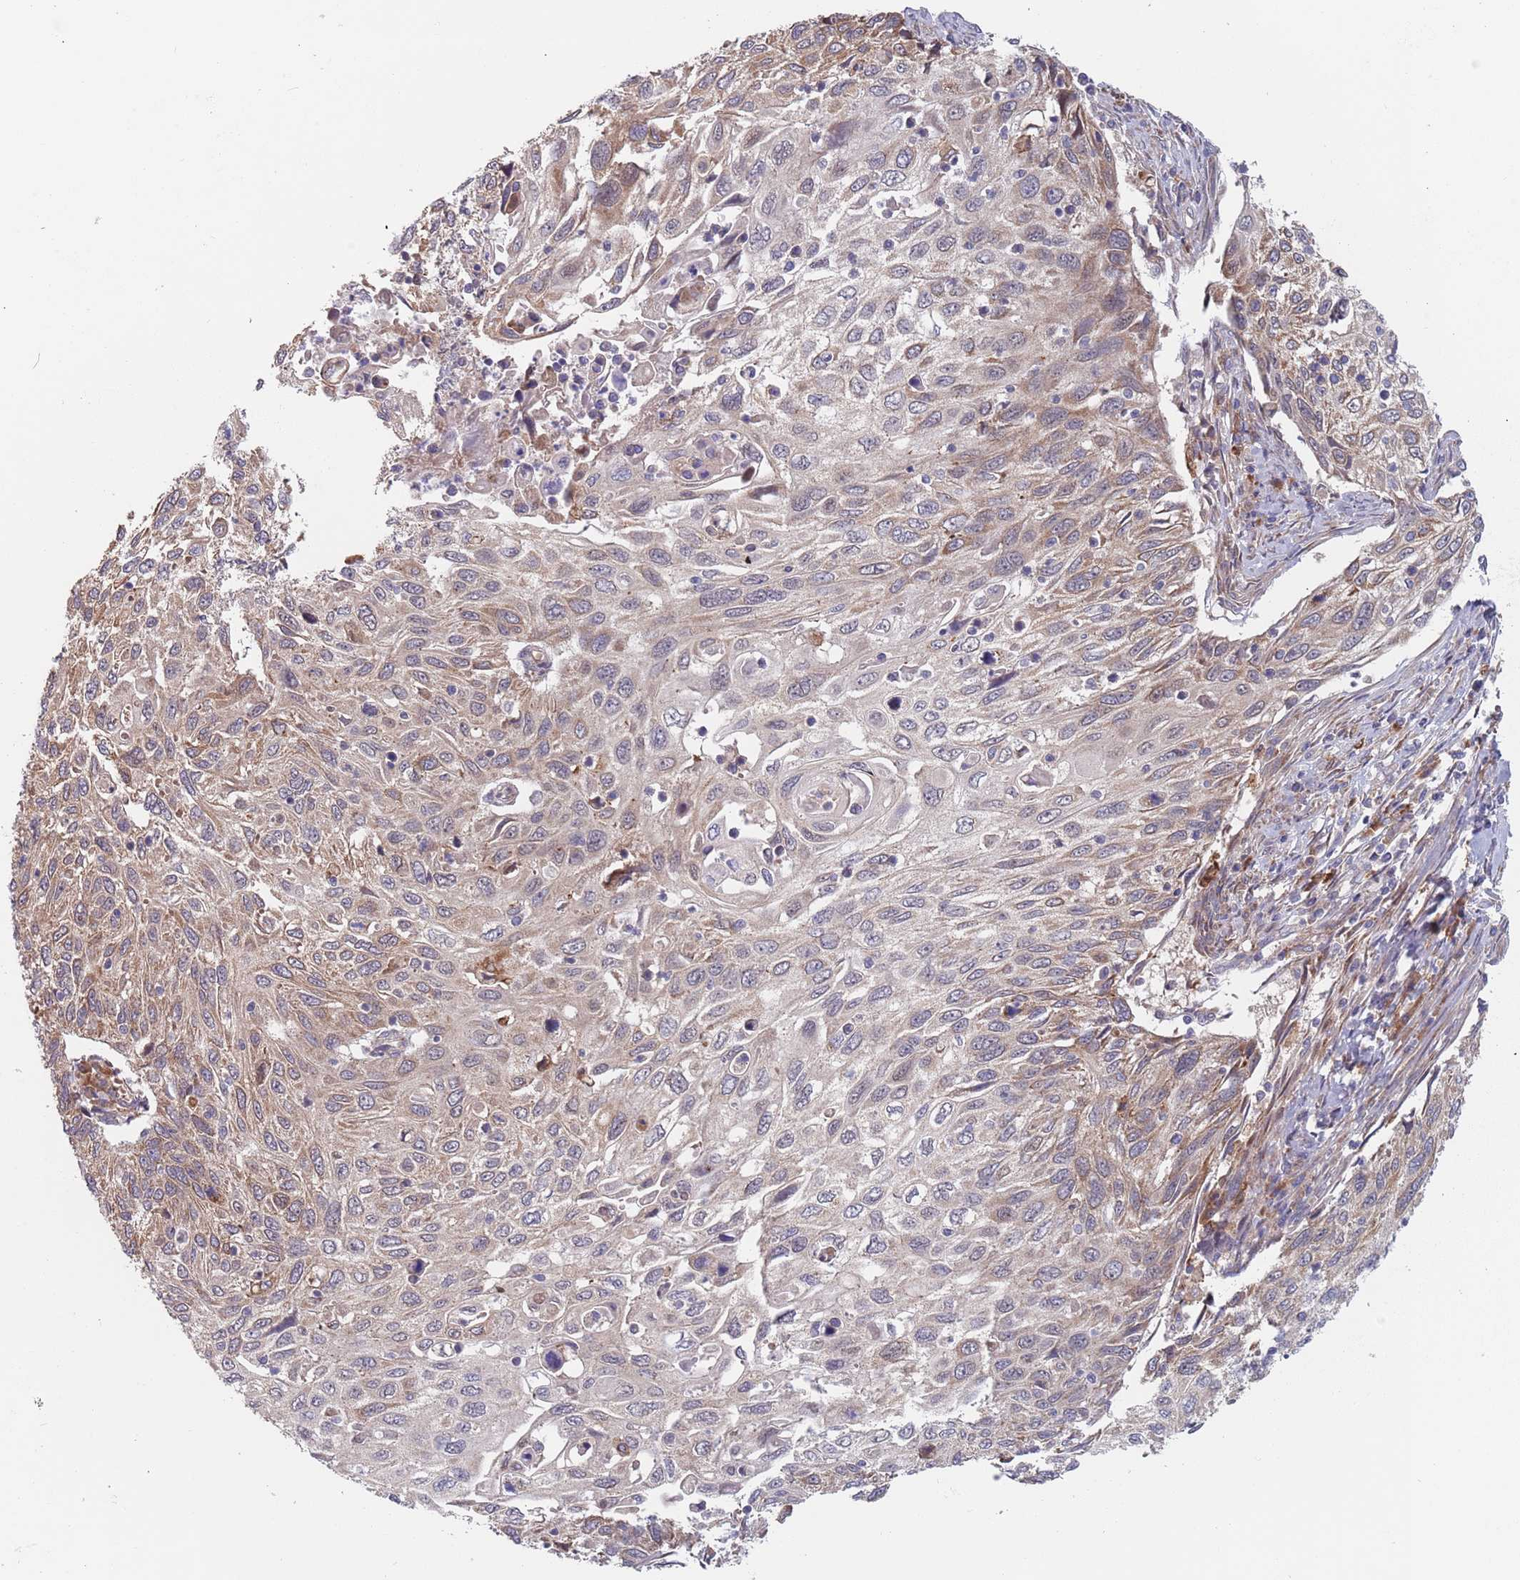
{"staining": {"intensity": "moderate", "quantity": "25%-75%", "location": "cytoplasmic/membranous"}, "tissue": "cervical cancer", "cell_type": "Tumor cells", "image_type": "cancer", "snomed": [{"axis": "morphology", "description": "Squamous cell carcinoma, NOS"}, {"axis": "topography", "description": "Cervix"}], "caption": "A photomicrograph showing moderate cytoplasmic/membranous expression in approximately 25%-75% of tumor cells in cervical cancer, as visualized by brown immunohistochemical staining.", "gene": "ZNF140", "patient": {"sex": "female", "age": 70}}